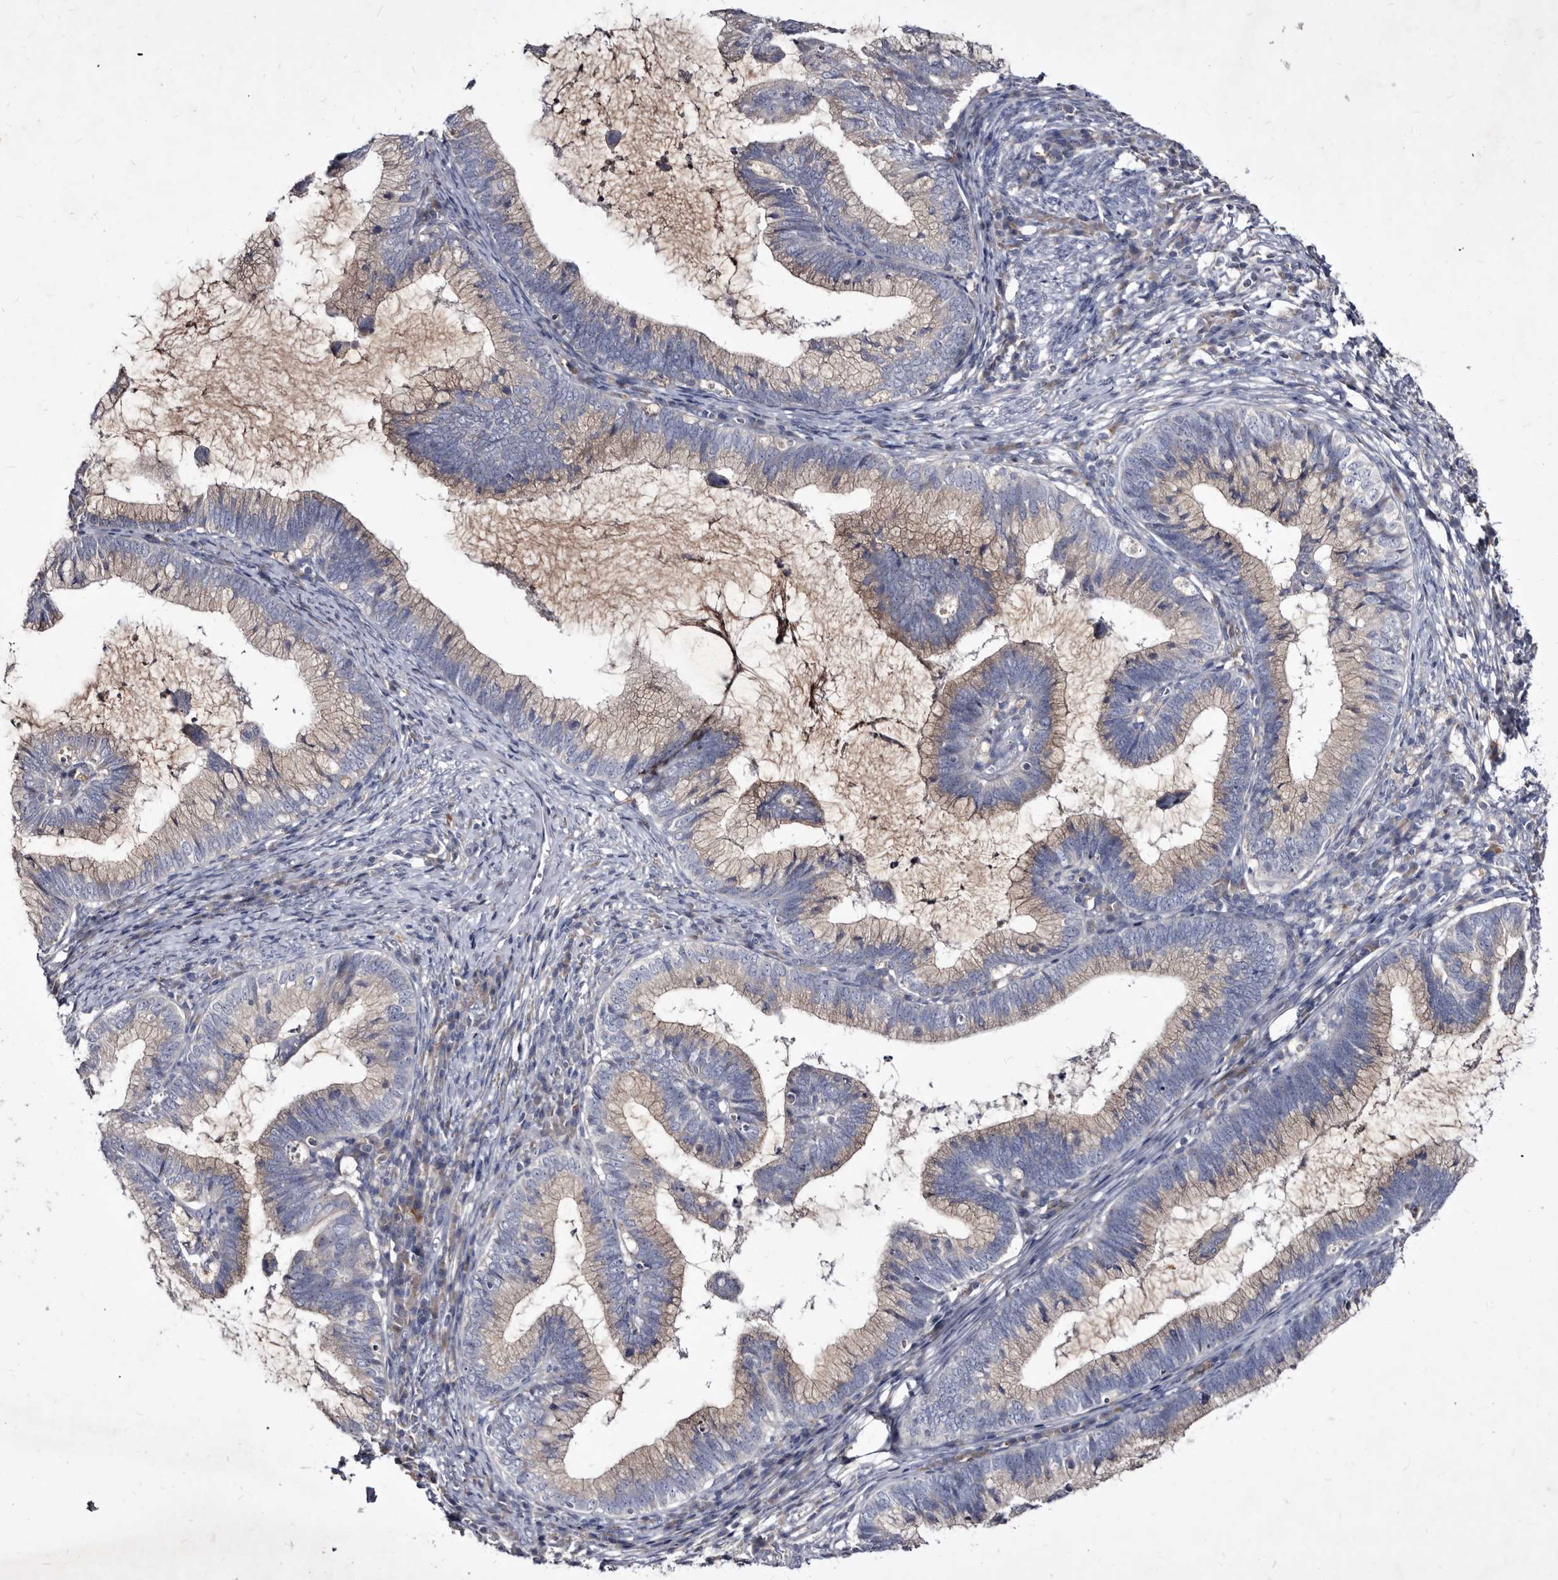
{"staining": {"intensity": "weak", "quantity": "25%-75%", "location": "cytoplasmic/membranous"}, "tissue": "cervical cancer", "cell_type": "Tumor cells", "image_type": "cancer", "snomed": [{"axis": "morphology", "description": "Adenocarcinoma, NOS"}, {"axis": "topography", "description": "Cervix"}], "caption": "Protein staining shows weak cytoplasmic/membranous staining in about 25%-75% of tumor cells in cervical cancer (adenocarcinoma).", "gene": "SLC39A2", "patient": {"sex": "female", "age": 36}}